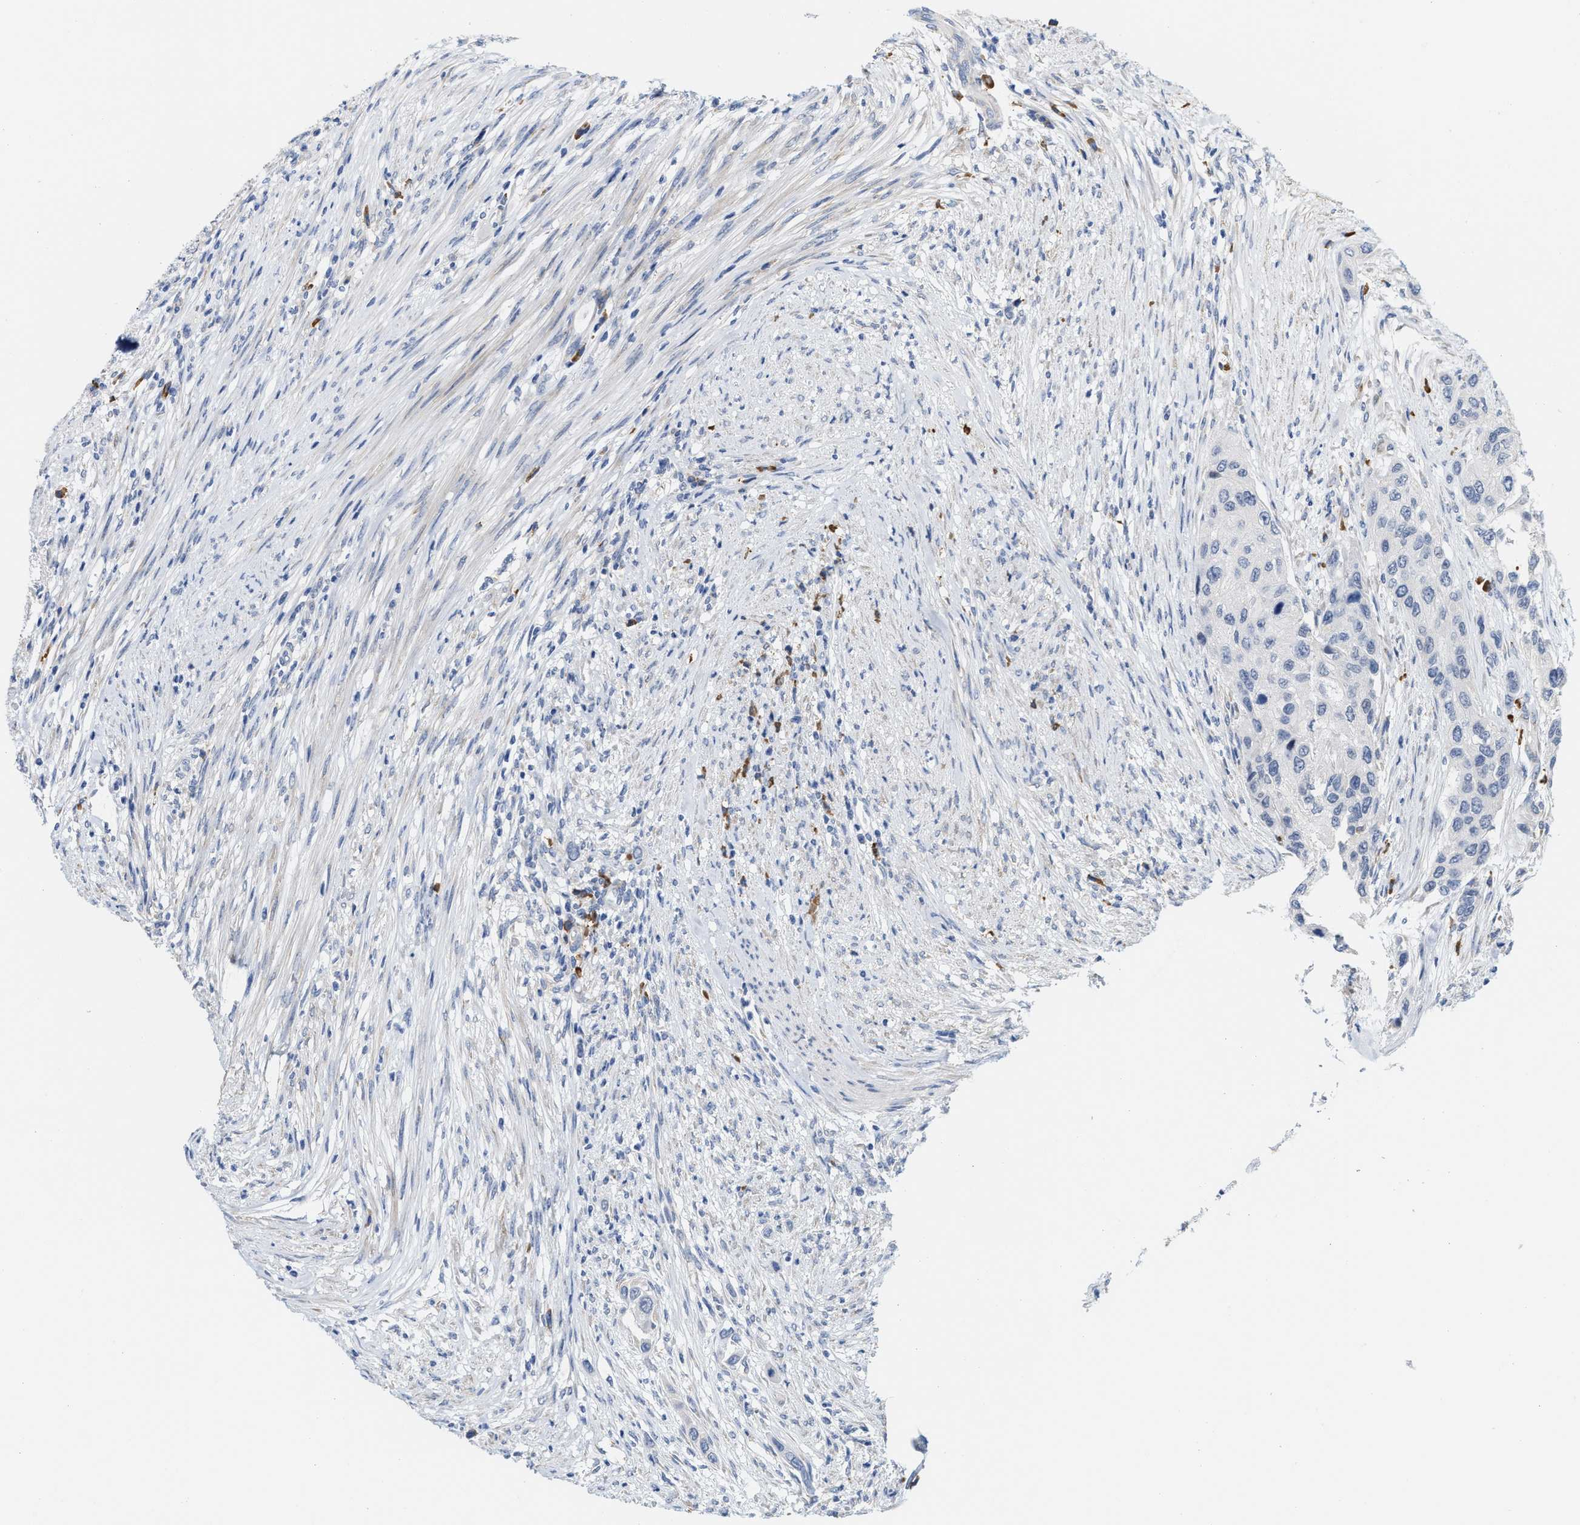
{"staining": {"intensity": "negative", "quantity": "none", "location": "none"}, "tissue": "urothelial cancer", "cell_type": "Tumor cells", "image_type": "cancer", "snomed": [{"axis": "morphology", "description": "Urothelial carcinoma, High grade"}, {"axis": "topography", "description": "Urinary bladder"}], "caption": "This is an IHC photomicrograph of urothelial carcinoma (high-grade). There is no staining in tumor cells.", "gene": "RYR2", "patient": {"sex": "female", "age": 56}}